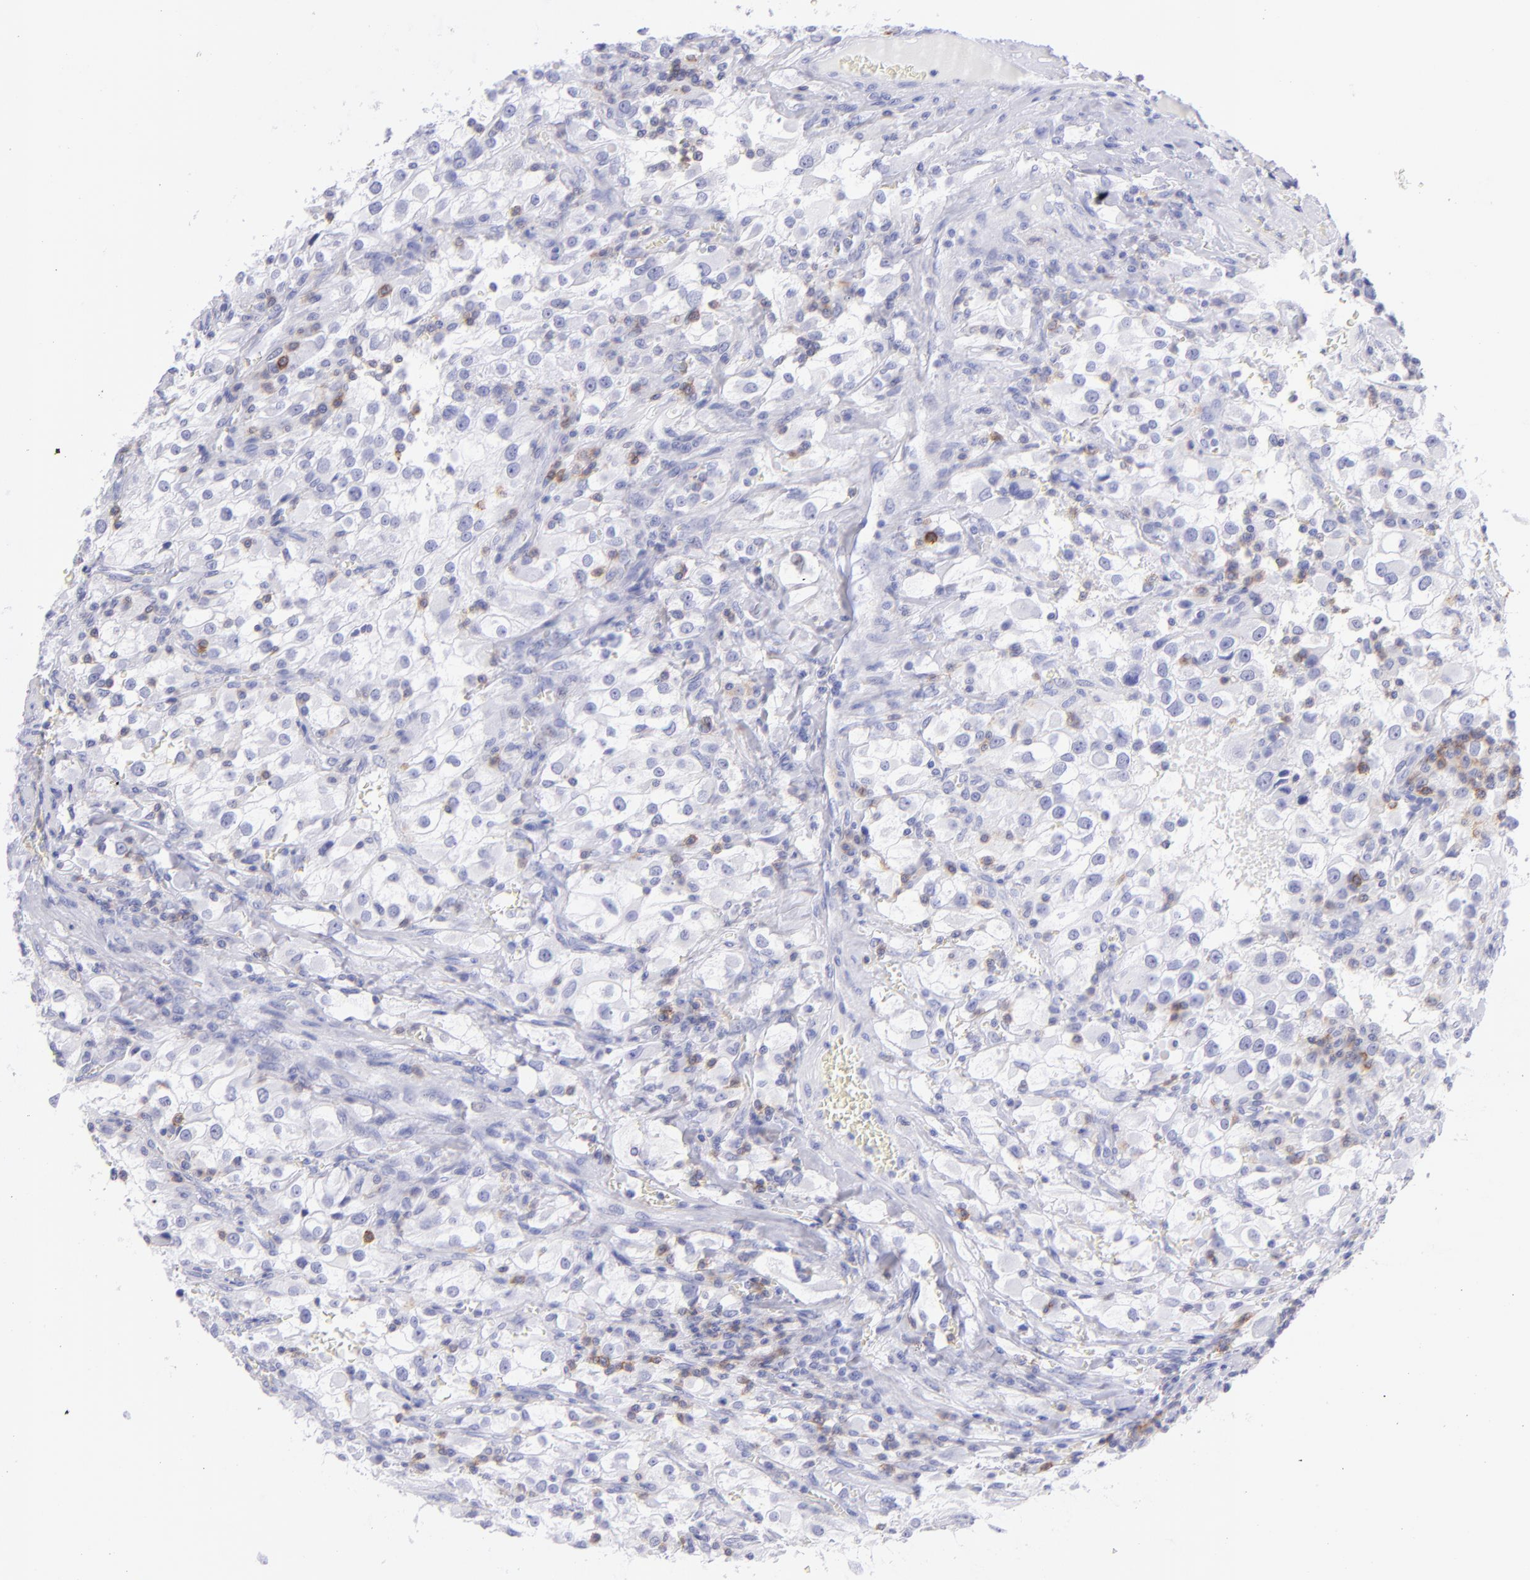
{"staining": {"intensity": "negative", "quantity": "none", "location": "none"}, "tissue": "renal cancer", "cell_type": "Tumor cells", "image_type": "cancer", "snomed": [{"axis": "morphology", "description": "Adenocarcinoma, NOS"}, {"axis": "topography", "description": "Kidney"}], "caption": "Tumor cells show no significant protein expression in renal cancer. (DAB immunohistochemistry with hematoxylin counter stain).", "gene": "CD69", "patient": {"sex": "female", "age": 52}}